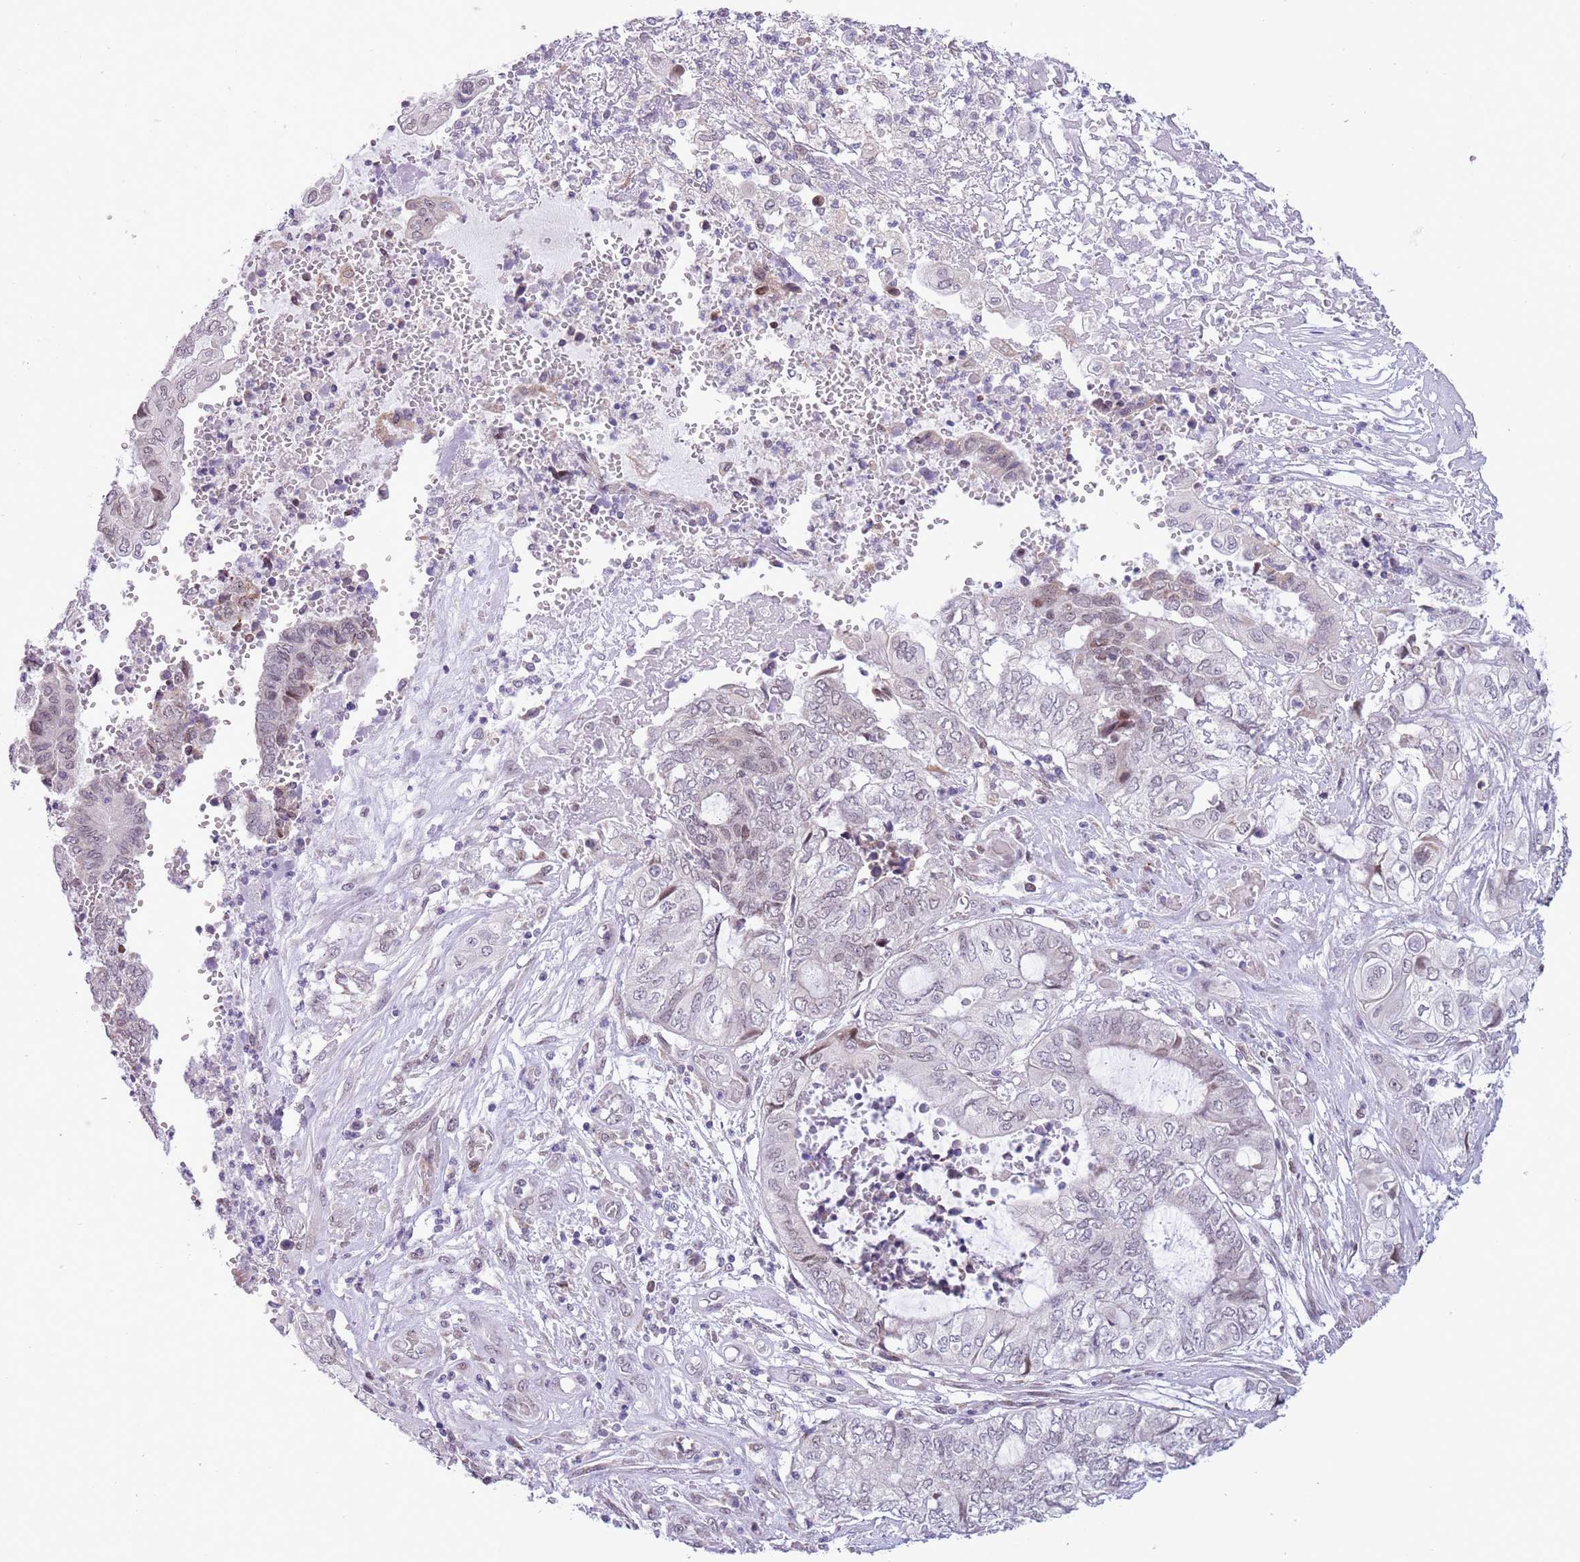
{"staining": {"intensity": "moderate", "quantity": "<25%", "location": "nuclear"}, "tissue": "endometrial cancer", "cell_type": "Tumor cells", "image_type": "cancer", "snomed": [{"axis": "morphology", "description": "Adenocarcinoma, NOS"}, {"axis": "topography", "description": "Uterus"}, {"axis": "topography", "description": "Endometrium"}], "caption": "Protein expression analysis of adenocarcinoma (endometrial) exhibits moderate nuclear expression in approximately <25% of tumor cells.", "gene": "ZNF576", "patient": {"sex": "female", "age": 70}}